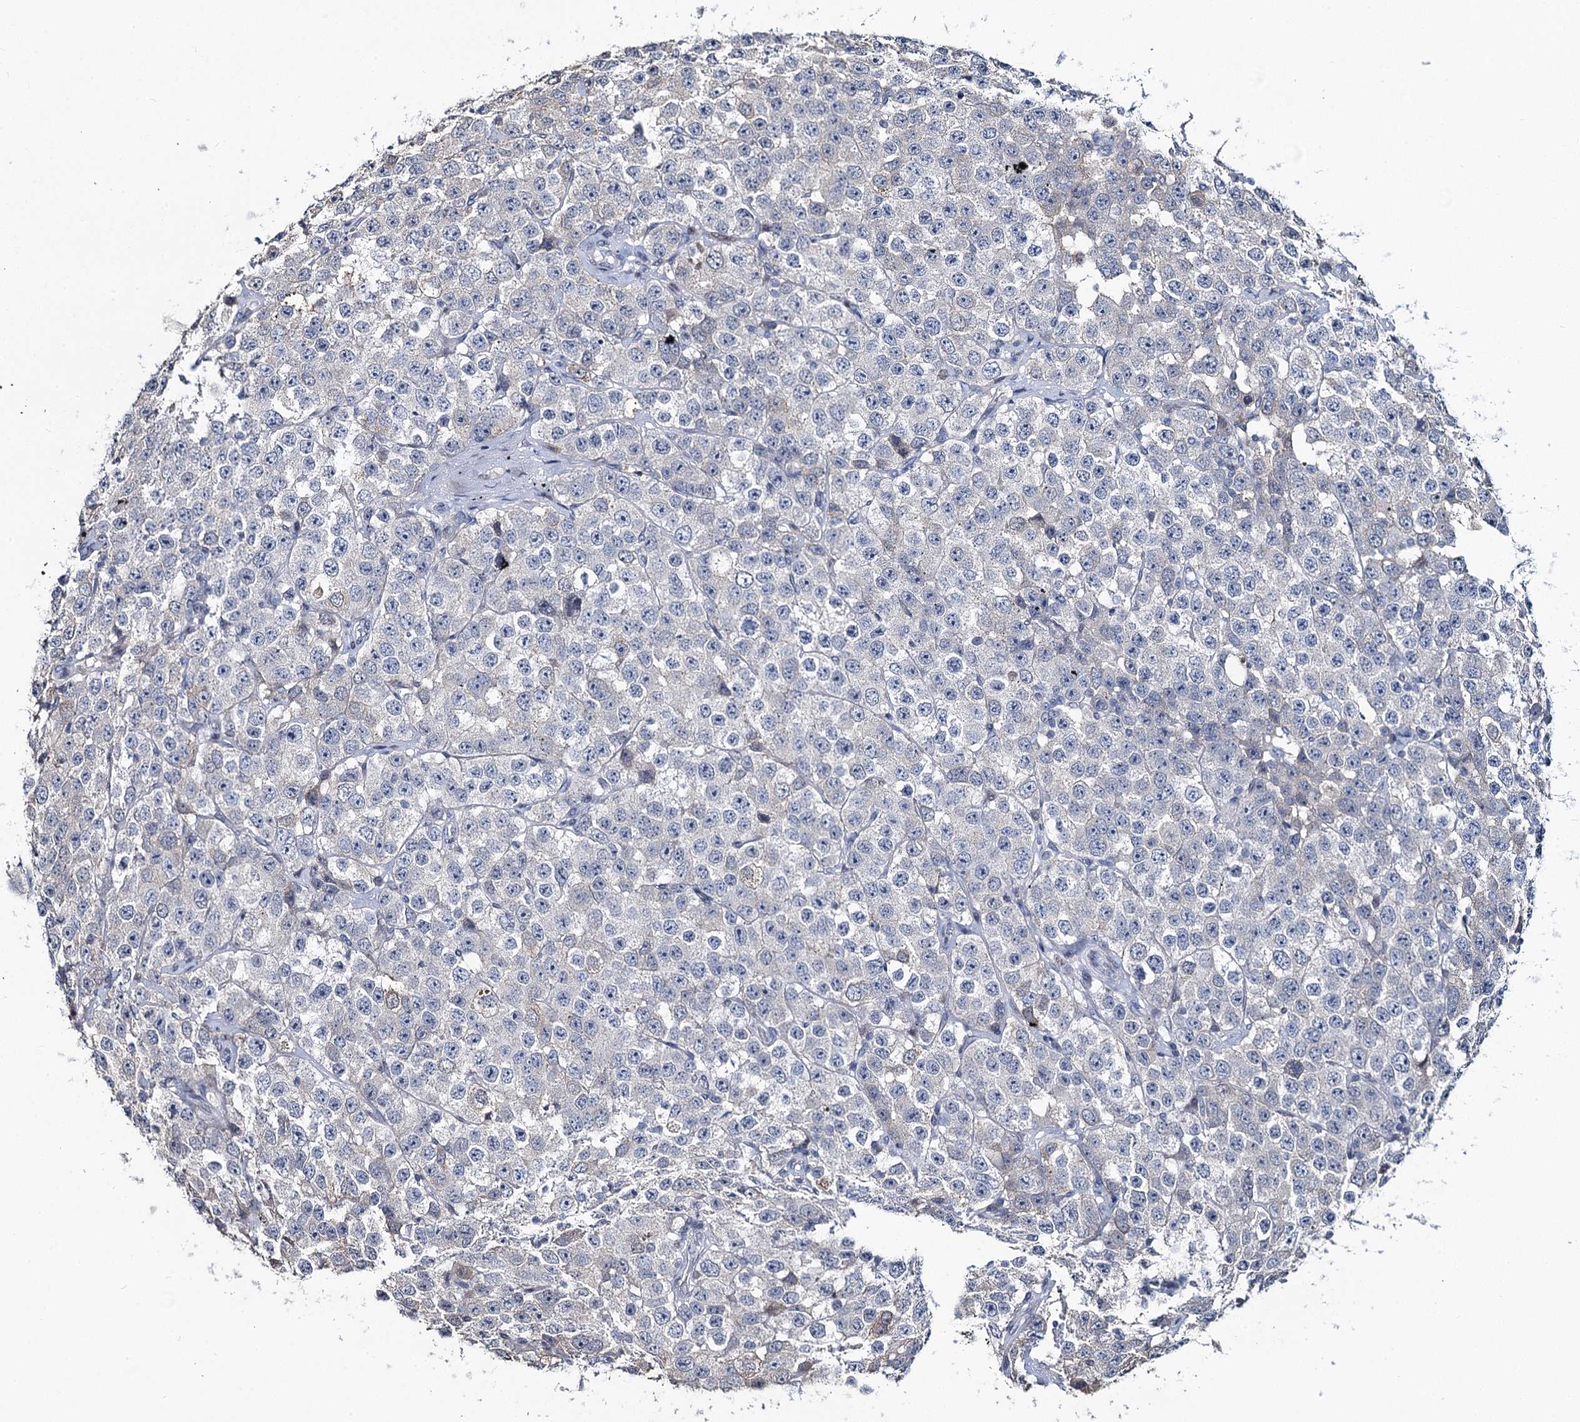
{"staining": {"intensity": "weak", "quantity": "<25%", "location": "cytoplasmic/membranous"}, "tissue": "testis cancer", "cell_type": "Tumor cells", "image_type": "cancer", "snomed": [{"axis": "morphology", "description": "Seminoma, NOS"}, {"axis": "topography", "description": "Testis"}], "caption": "Immunohistochemistry micrograph of testis cancer (seminoma) stained for a protein (brown), which shows no expression in tumor cells.", "gene": "TOX3", "patient": {"sex": "male", "age": 28}}